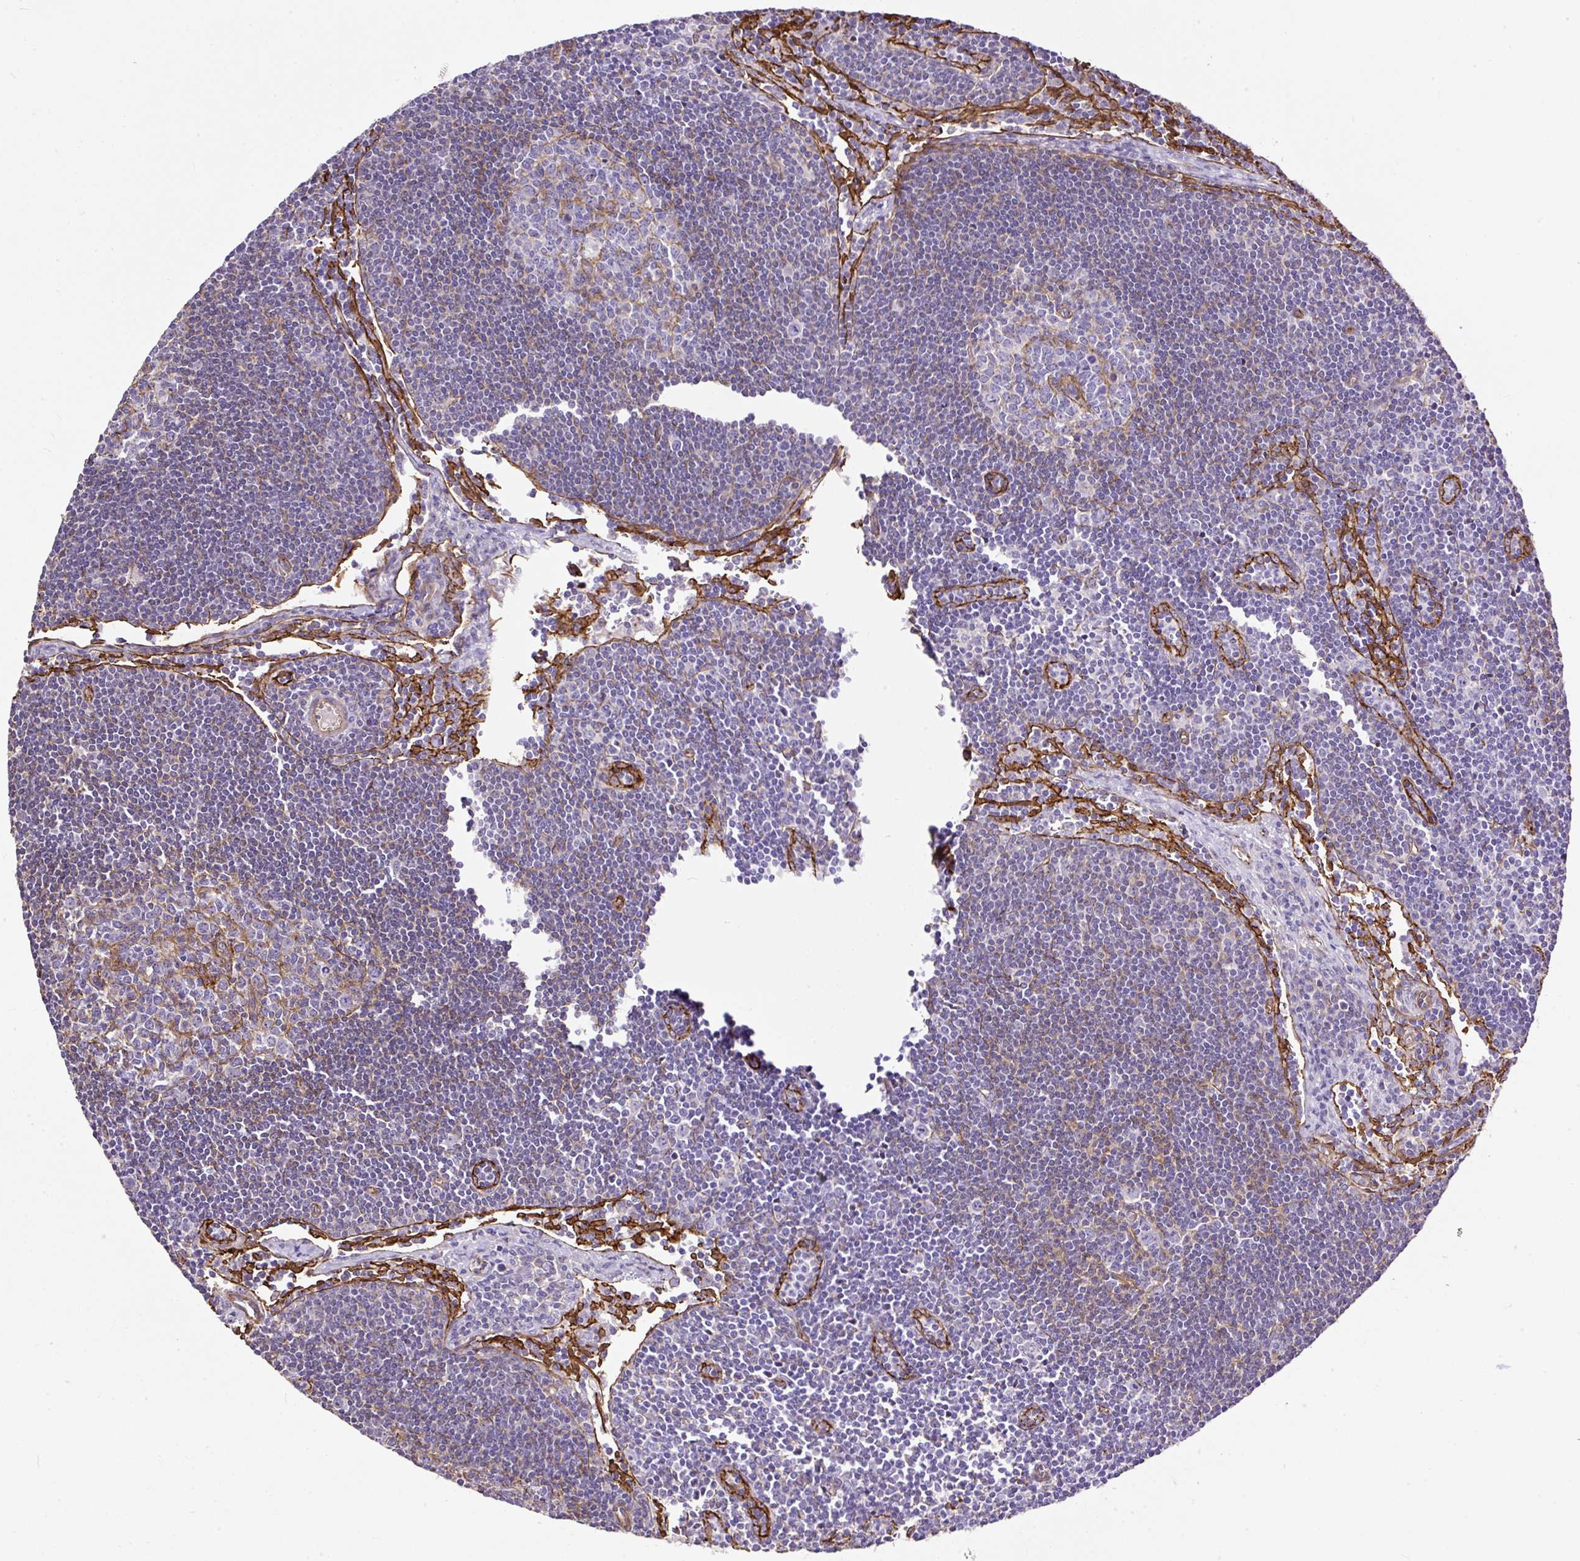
{"staining": {"intensity": "negative", "quantity": "none", "location": "none"}, "tissue": "lymph node", "cell_type": "Germinal center cells", "image_type": "normal", "snomed": [{"axis": "morphology", "description": "Normal tissue, NOS"}, {"axis": "topography", "description": "Lymph node"}], "caption": "DAB immunohistochemical staining of benign lymph node reveals no significant expression in germinal center cells.", "gene": "MAGEB16", "patient": {"sex": "female", "age": 29}}